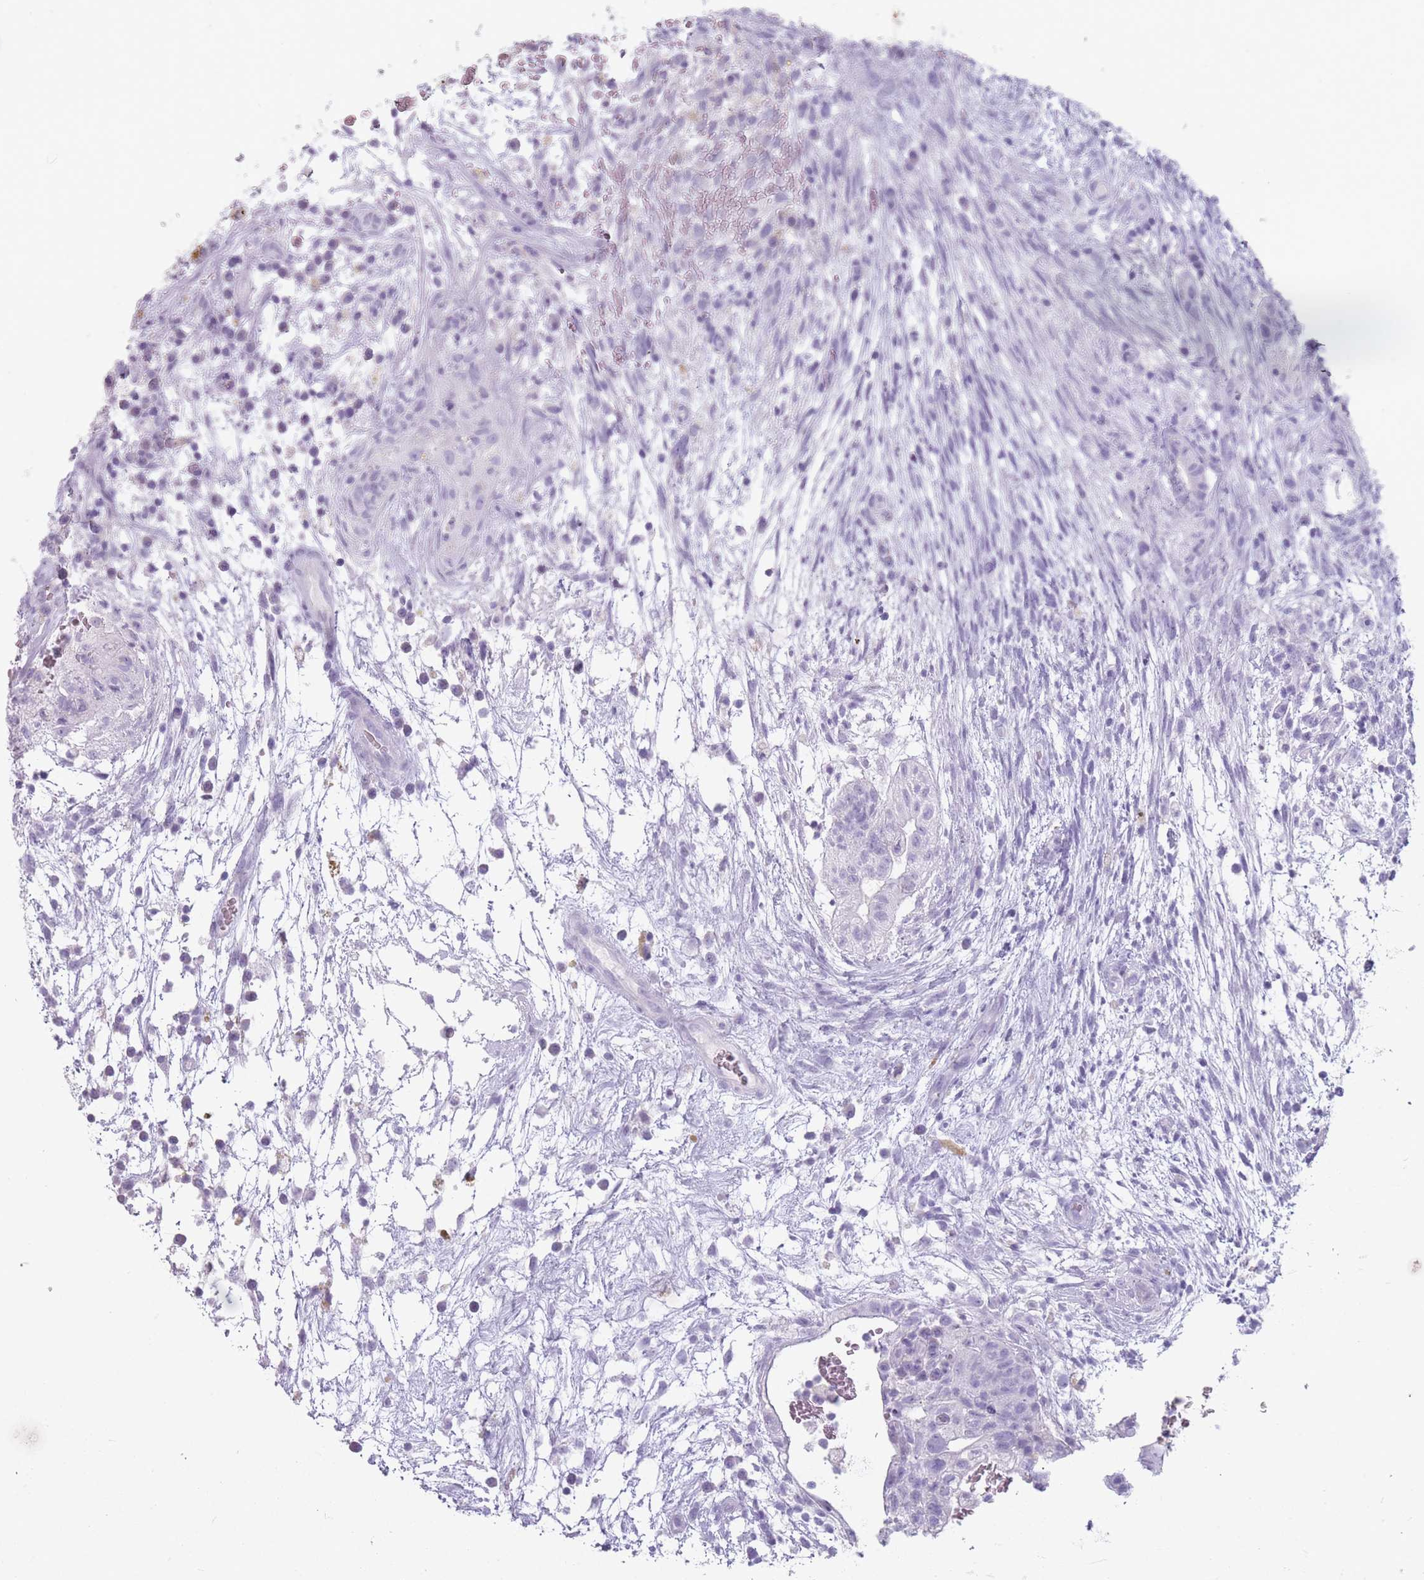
{"staining": {"intensity": "negative", "quantity": "none", "location": "none"}, "tissue": "testis cancer", "cell_type": "Tumor cells", "image_type": "cancer", "snomed": [{"axis": "morphology", "description": "Normal tissue, NOS"}, {"axis": "morphology", "description": "Carcinoma, Embryonal, NOS"}, {"axis": "topography", "description": "Testis"}], "caption": "This photomicrograph is of testis cancer (embryonal carcinoma) stained with immunohistochemistry to label a protein in brown with the nuclei are counter-stained blue. There is no expression in tumor cells. (DAB IHC, high magnification).", "gene": "CCNO", "patient": {"sex": "male", "age": 32}}